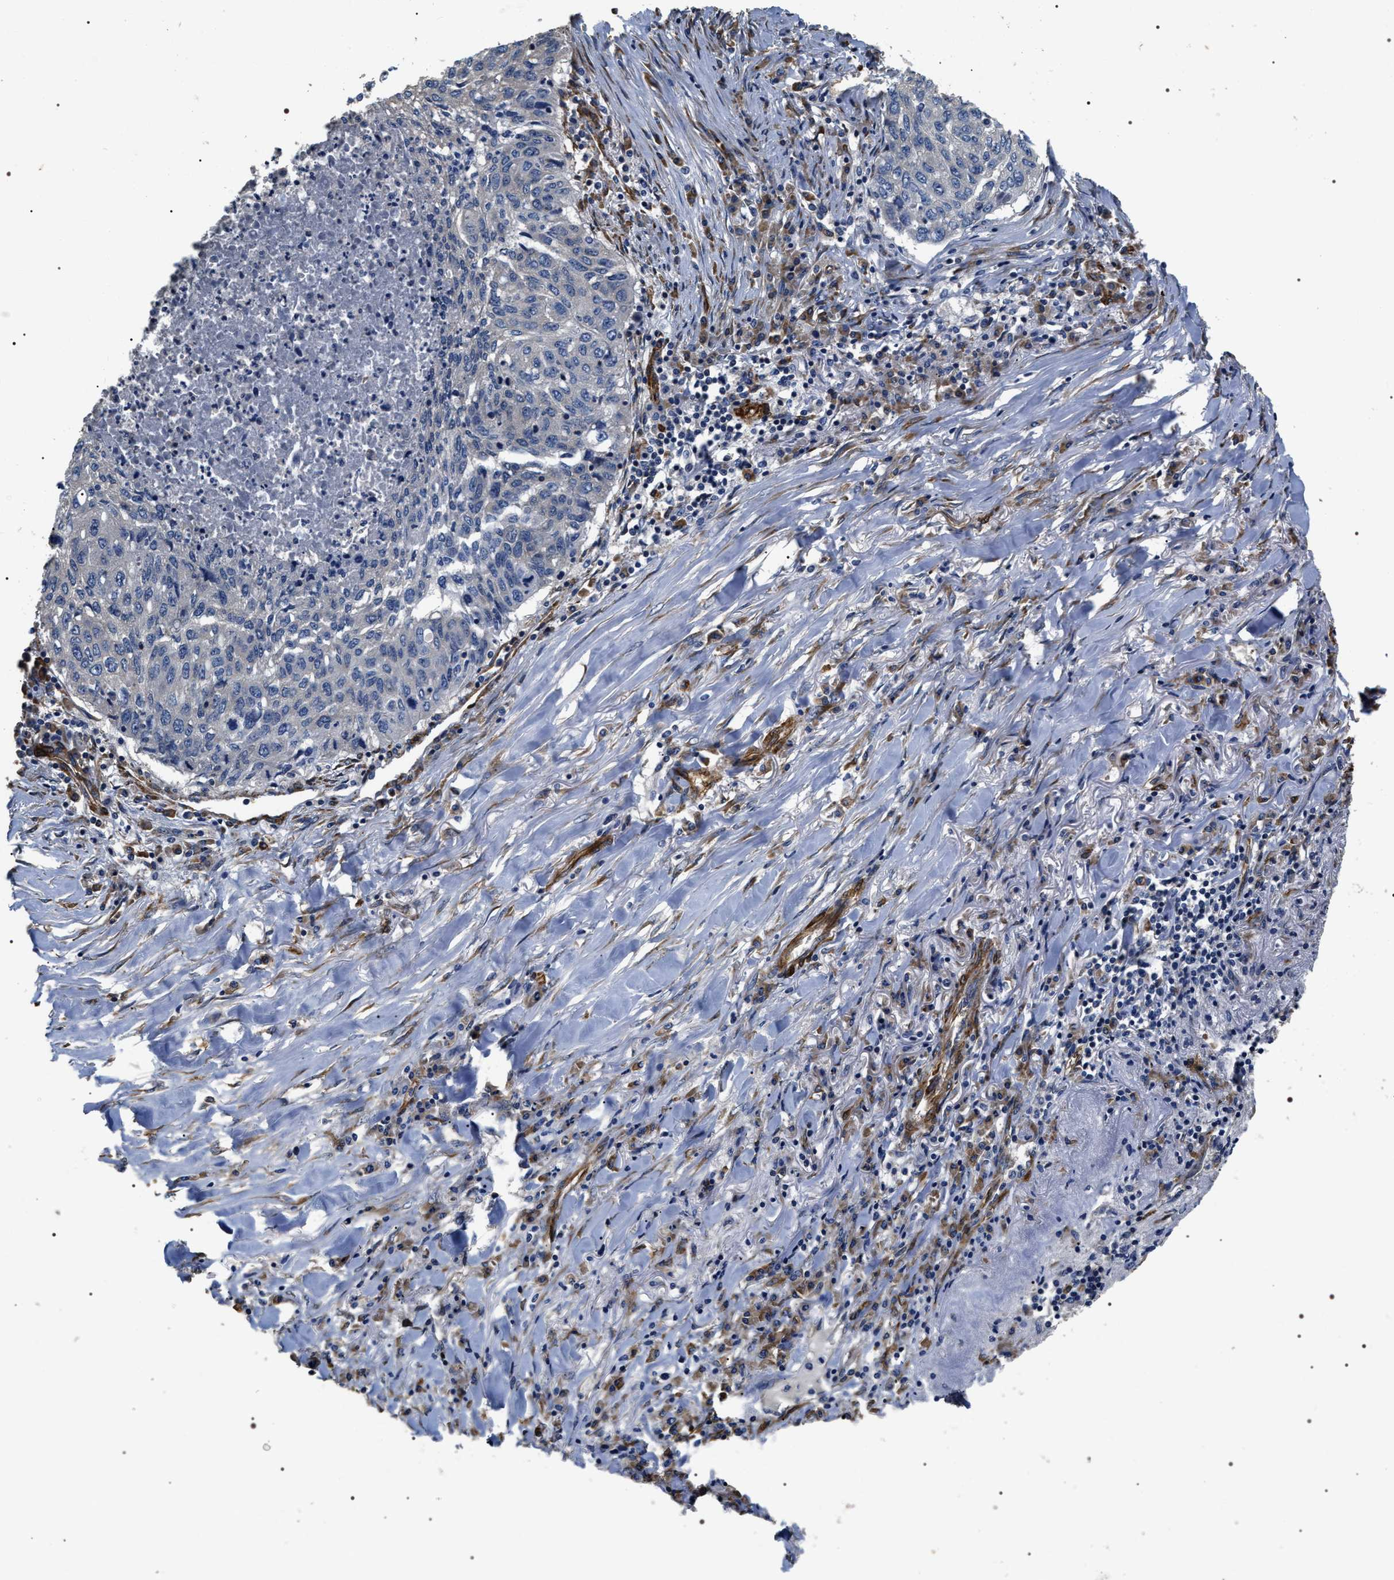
{"staining": {"intensity": "negative", "quantity": "none", "location": "none"}, "tissue": "lung cancer", "cell_type": "Tumor cells", "image_type": "cancer", "snomed": [{"axis": "morphology", "description": "Squamous cell carcinoma, NOS"}, {"axis": "topography", "description": "Lung"}], "caption": "IHC of lung squamous cell carcinoma exhibits no staining in tumor cells.", "gene": "ZC3HAV1L", "patient": {"sex": "female", "age": 63}}